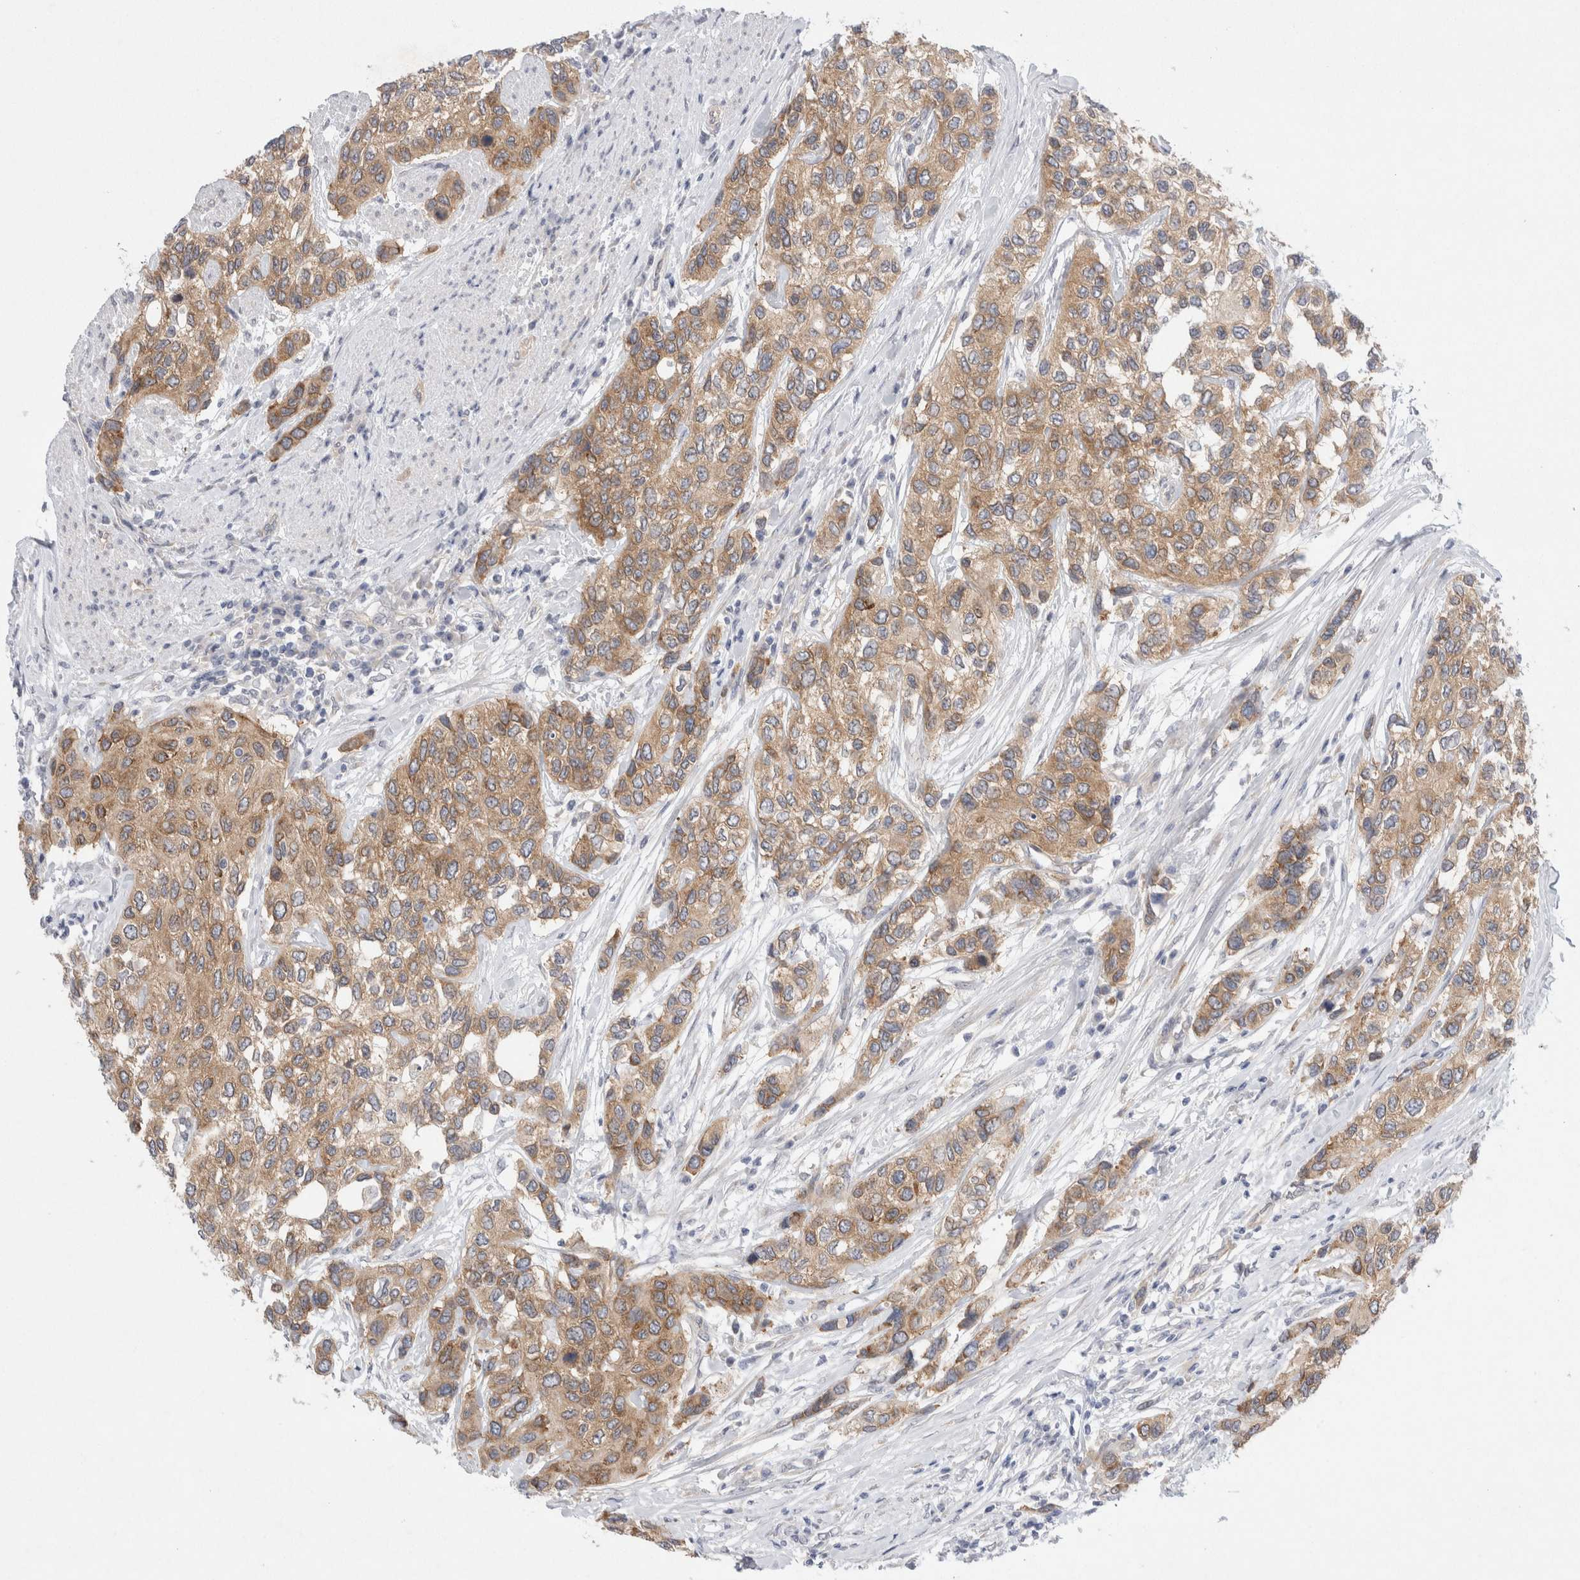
{"staining": {"intensity": "moderate", "quantity": ">75%", "location": "cytoplasmic/membranous"}, "tissue": "urothelial cancer", "cell_type": "Tumor cells", "image_type": "cancer", "snomed": [{"axis": "morphology", "description": "Urothelial carcinoma, High grade"}, {"axis": "topography", "description": "Urinary bladder"}], "caption": "Protein expression analysis of human urothelial cancer reveals moderate cytoplasmic/membranous staining in approximately >75% of tumor cells.", "gene": "WIPF2", "patient": {"sex": "female", "age": 56}}